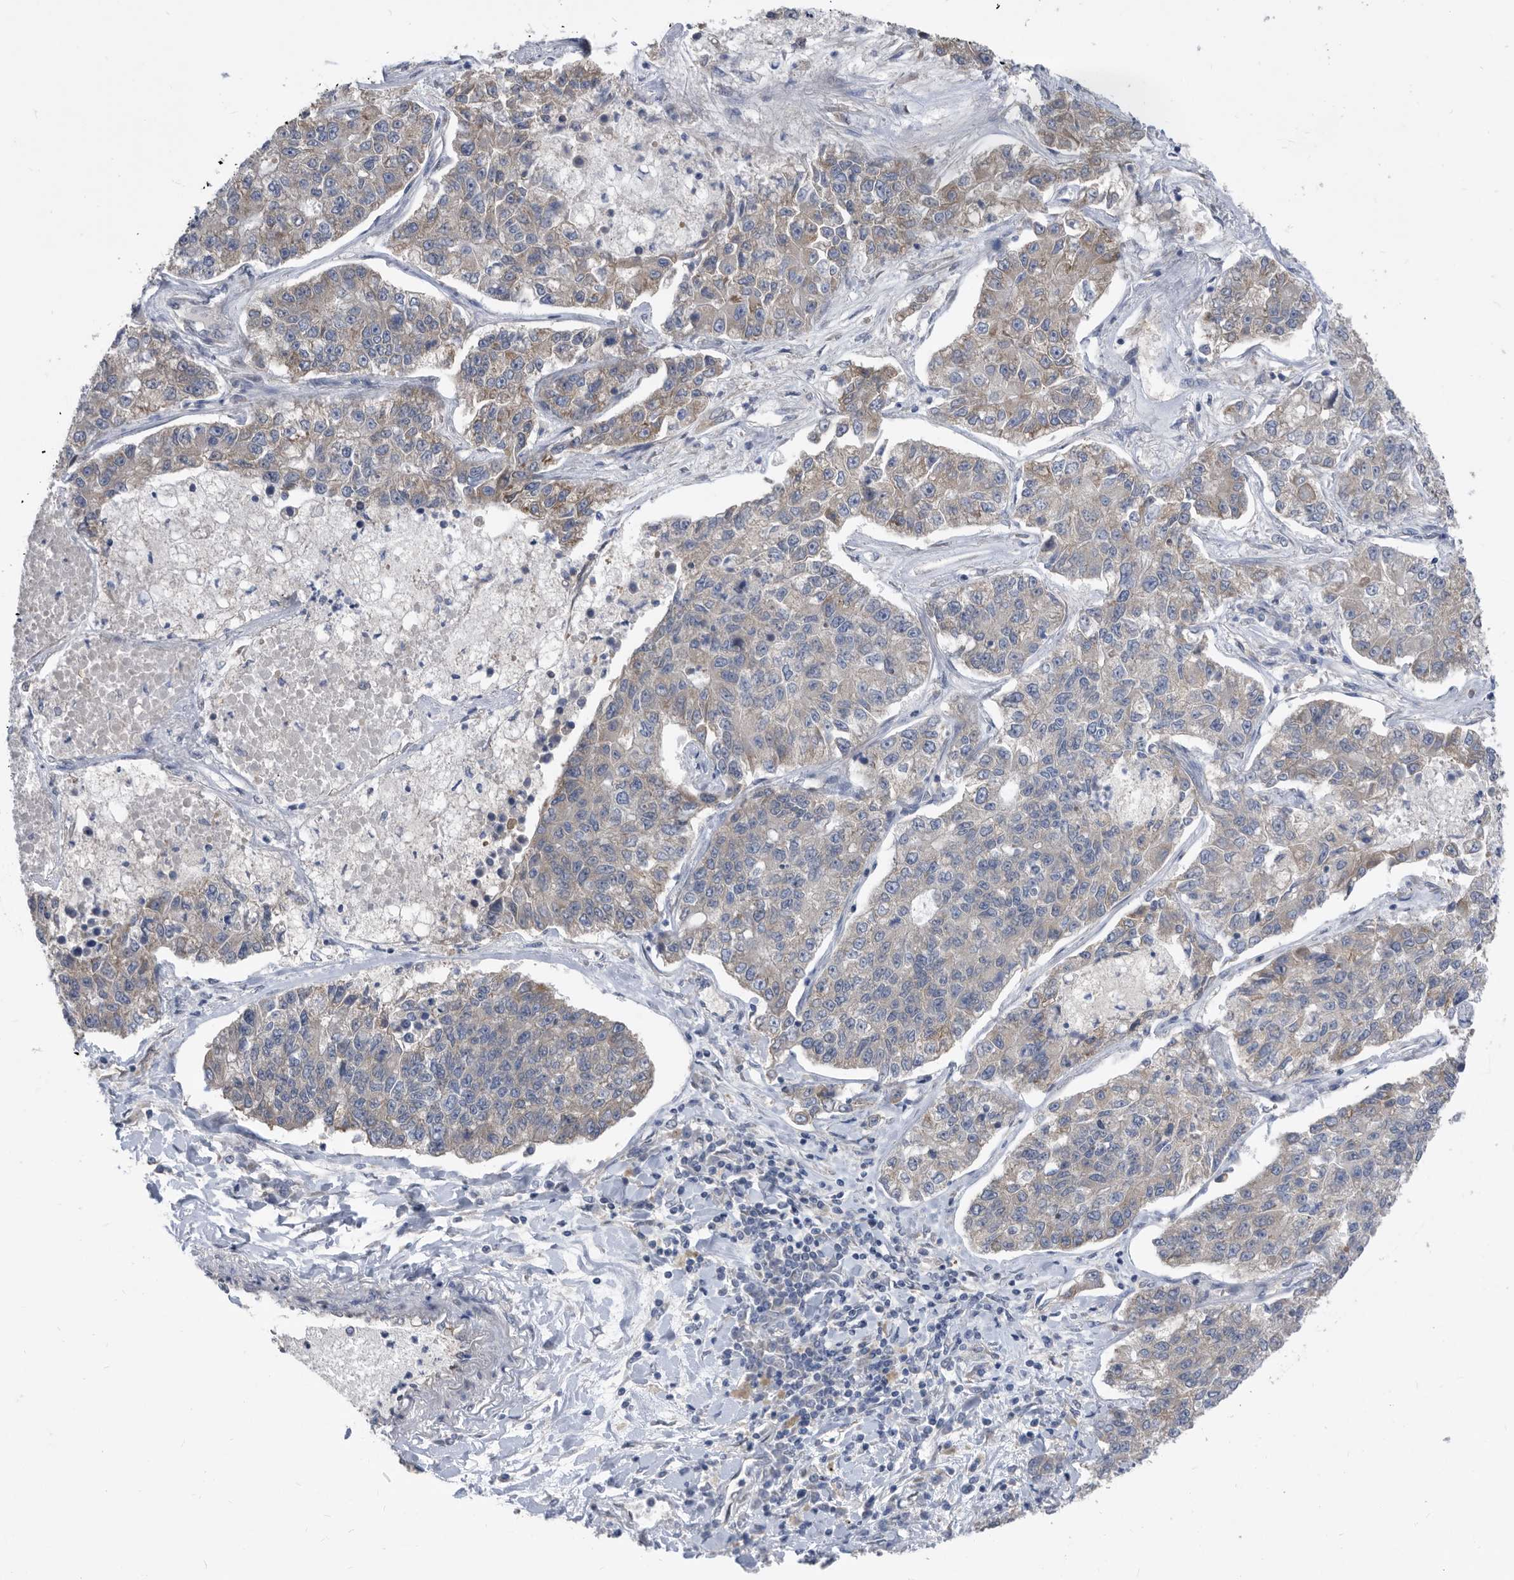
{"staining": {"intensity": "weak", "quantity": "25%-75%", "location": "cytoplasmic/membranous"}, "tissue": "lung cancer", "cell_type": "Tumor cells", "image_type": "cancer", "snomed": [{"axis": "morphology", "description": "Adenocarcinoma, NOS"}, {"axis": "topography", "description": "Lung"}], "caption": "Tumor cells exhibit low levels of weak cytoplasmic/membranous expression in about 25%-75% of cells in lung cancer (adenocarcinoma).", "gene": "CCT4", "patient": {"sex": "male", "age": 49}}